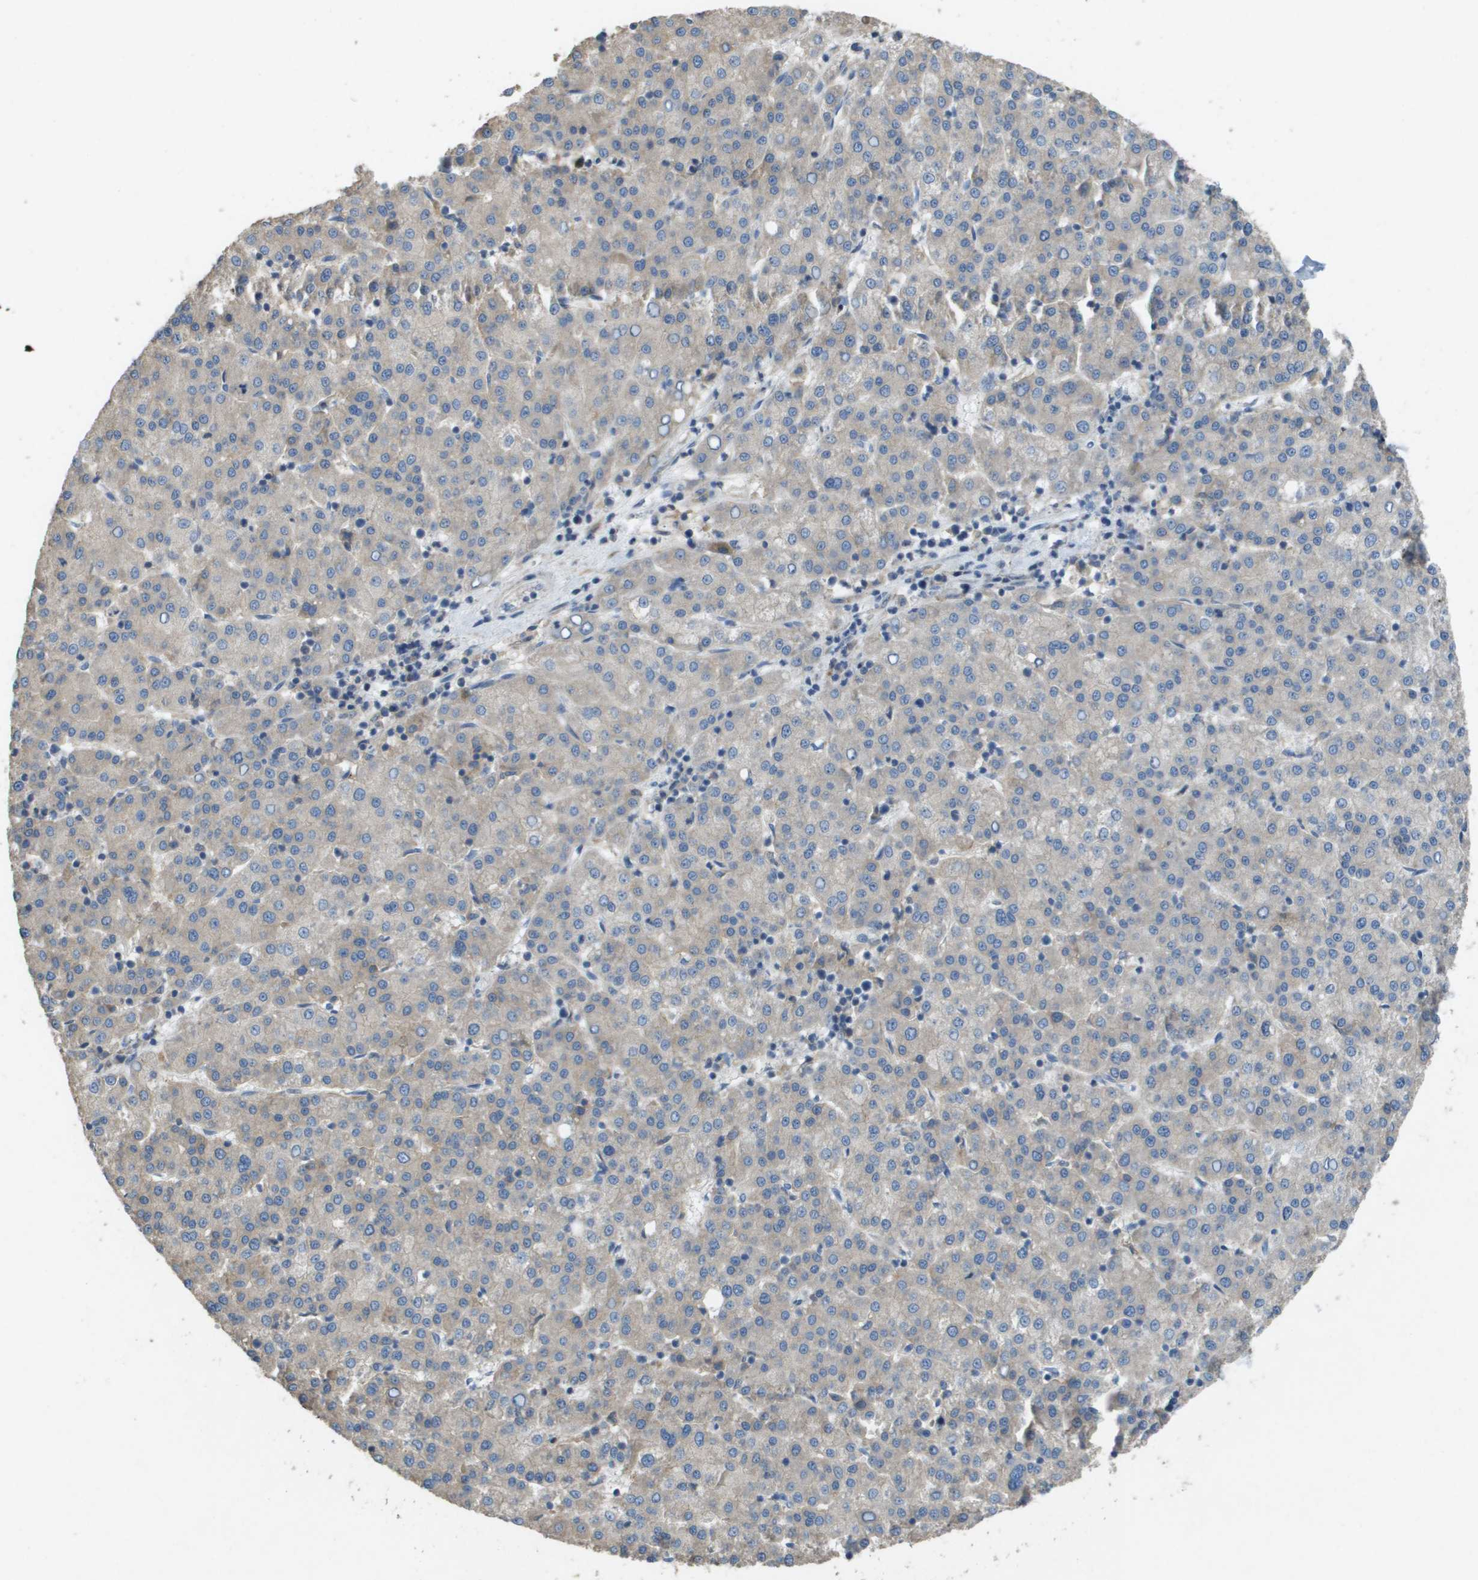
{"staining": {"intensity": "weak", "quantity": "<25%", "location": "cytoplasmic/membranous"}, "tissue": "liver cancer", "cell_type": "Tumor cells", "image_type": "cancer", "snomed": [{"axis": "morphology", "description": "Carcinoma, Hepatocellular, NOS"}, {"axis": "topography", "description": "Liver"}], "caption": "The image exhibits no significant staining in tumor cells of liver cancer.", "gene": "CLCA4", "patient": {"sex": "female", "age": 58}}